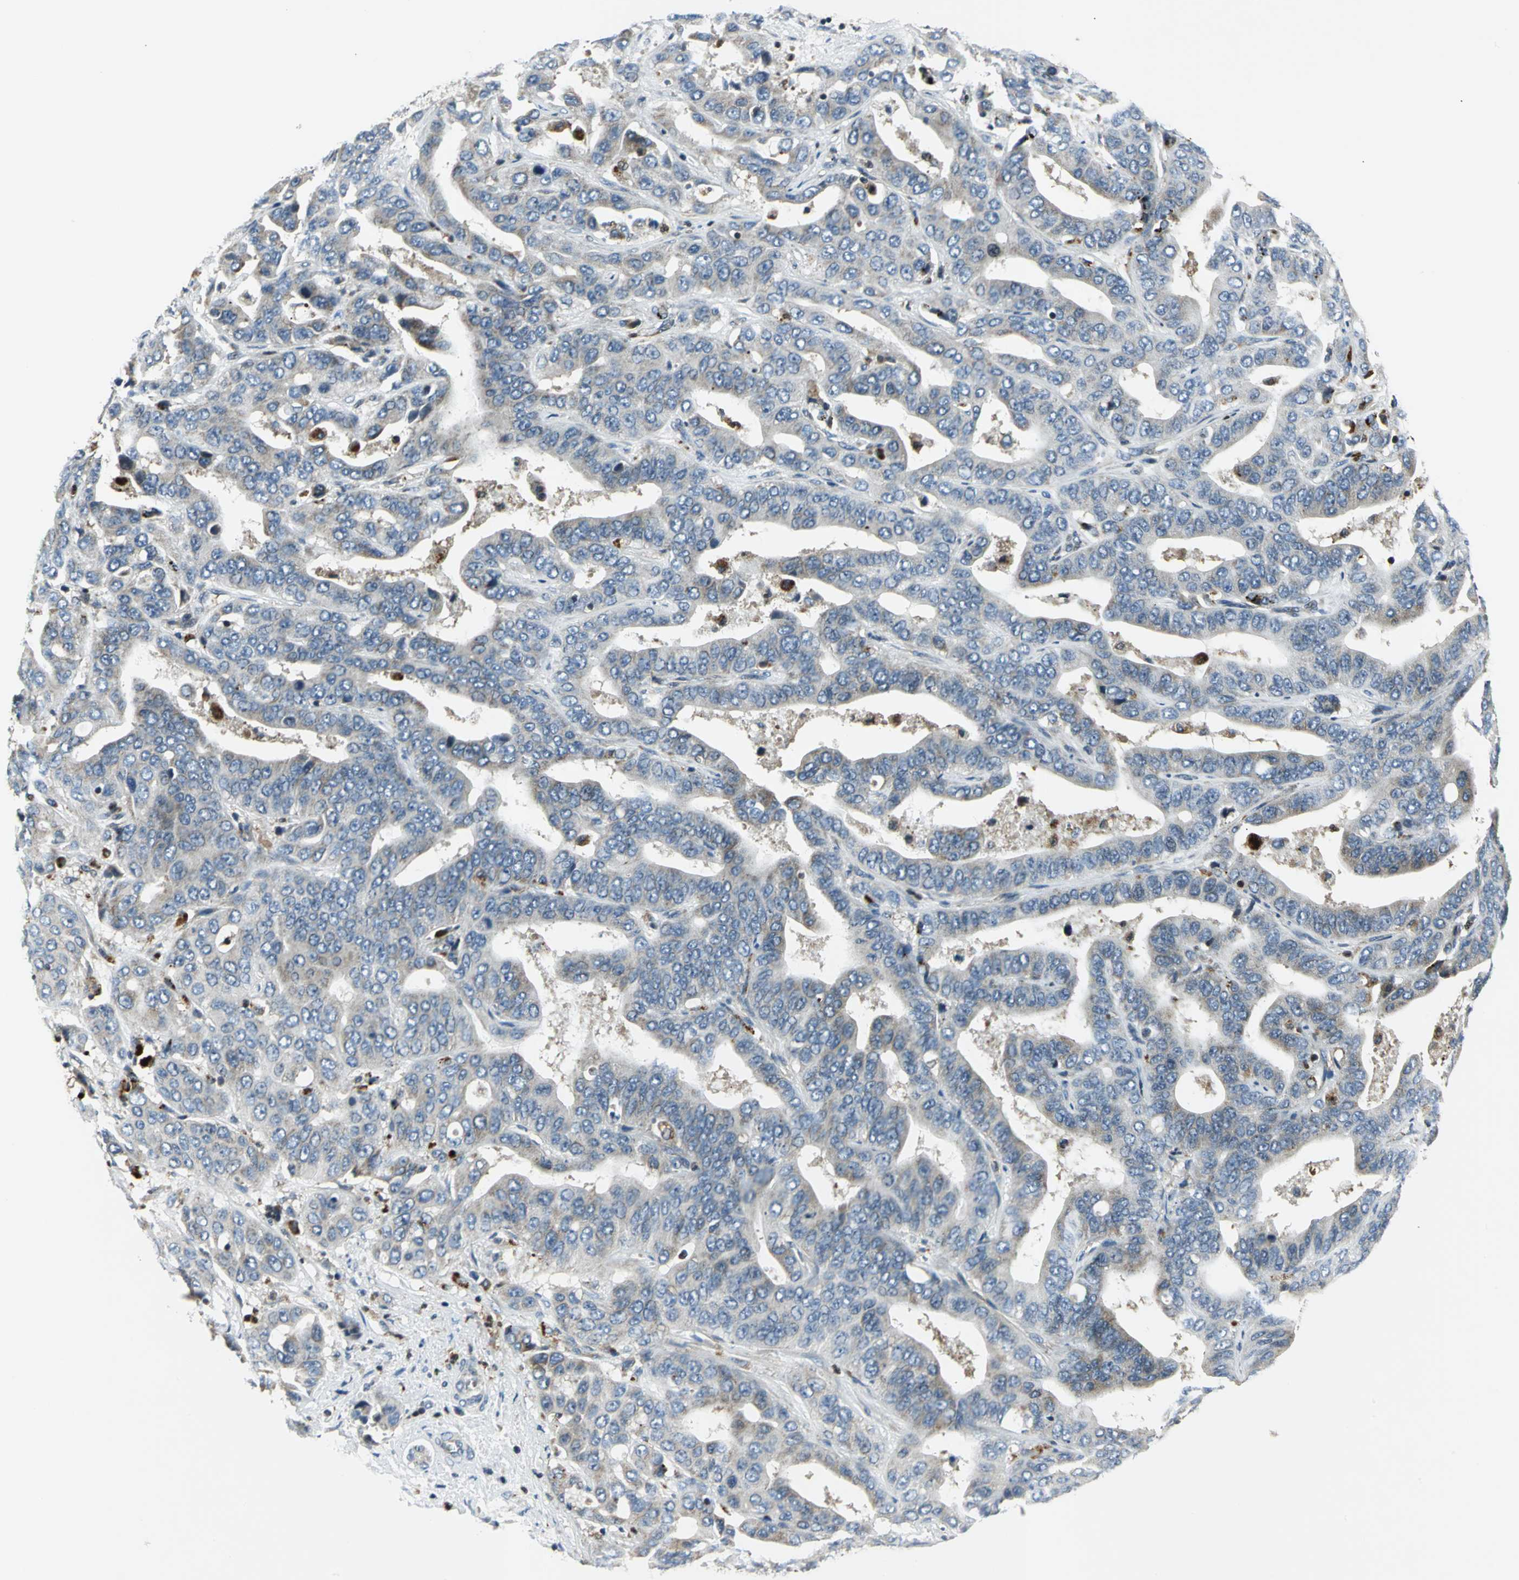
{"staining": {"intensity": "weak", "quantity": "<25%", "location": "cytoplasmic/membranous"}, "tissue": "liver cancer", "cell_type": "Tumor cells", "image_type": "cancer", "snomed": [{"axis": "morphology", "description": "Cholangiocarcinoma"}, {"axis": "topography", "description": "Liver"}], "caption": "Liver cancer was stained to show a protein in brown. There is no significant staining in tumor cells. The staining is performed using DAB (3,3'-diaminobenzidine) brown chromogen with nuclei counter-stained in using hematoxylin.", "gene": "USP40", "patient": {"sex": "female", "age": 52}}